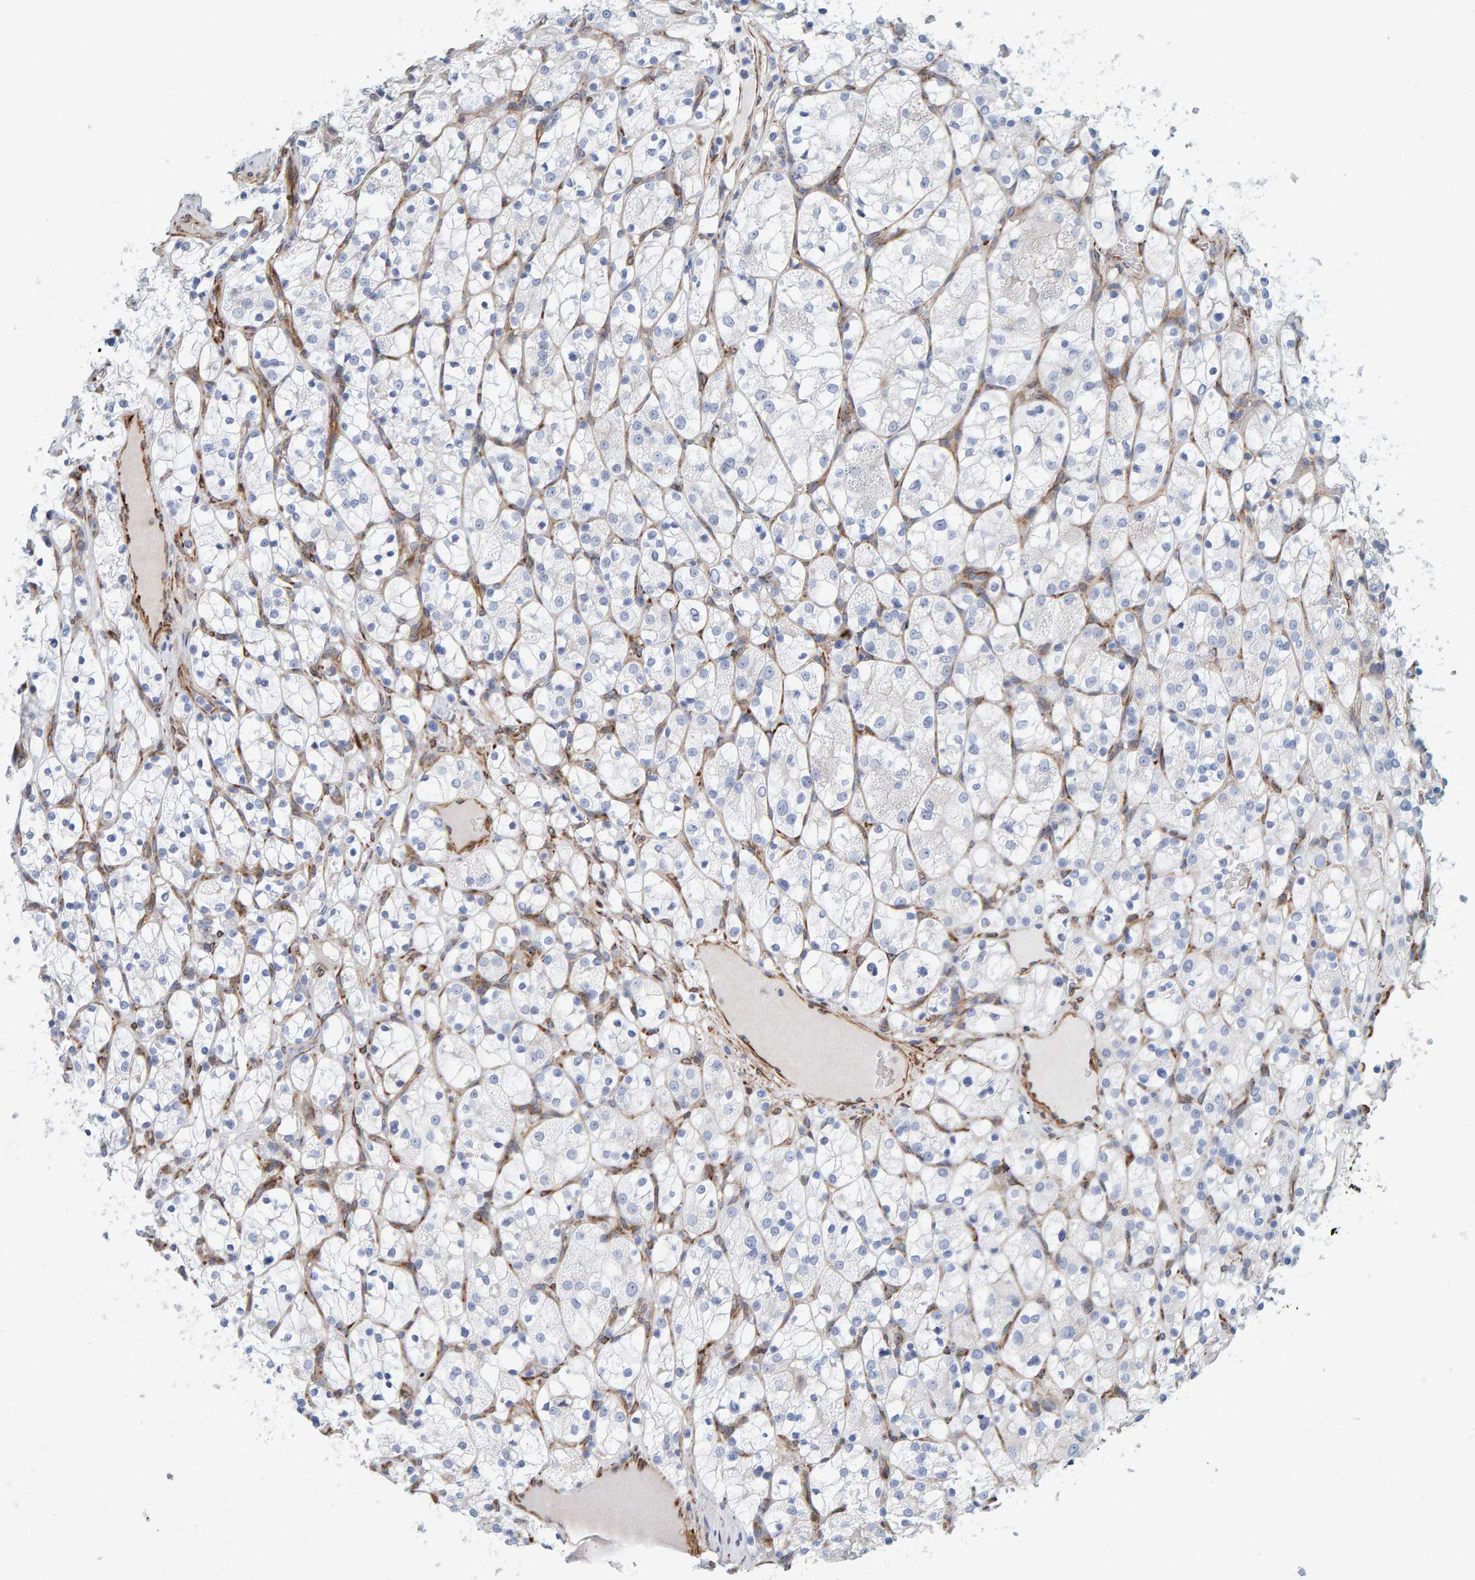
{"staining": {"intensity": "negative", "quantity": "none", "location": "none"}, "tissue": "renal cancer", "cell_type": "Tumor cells", "image_type": "cancer", "snomed": [{"axis": "morphology", "description": "Adenocarcinoma, NOS"}, {"axis": "topography", "description": "Kidney"}], "caption": "The photomicrograph shows no significant expression in tumor cells of adenocarcinoma (renal).", "gene": "MMP16", "patient": {"sex": "female", "age": 69}}